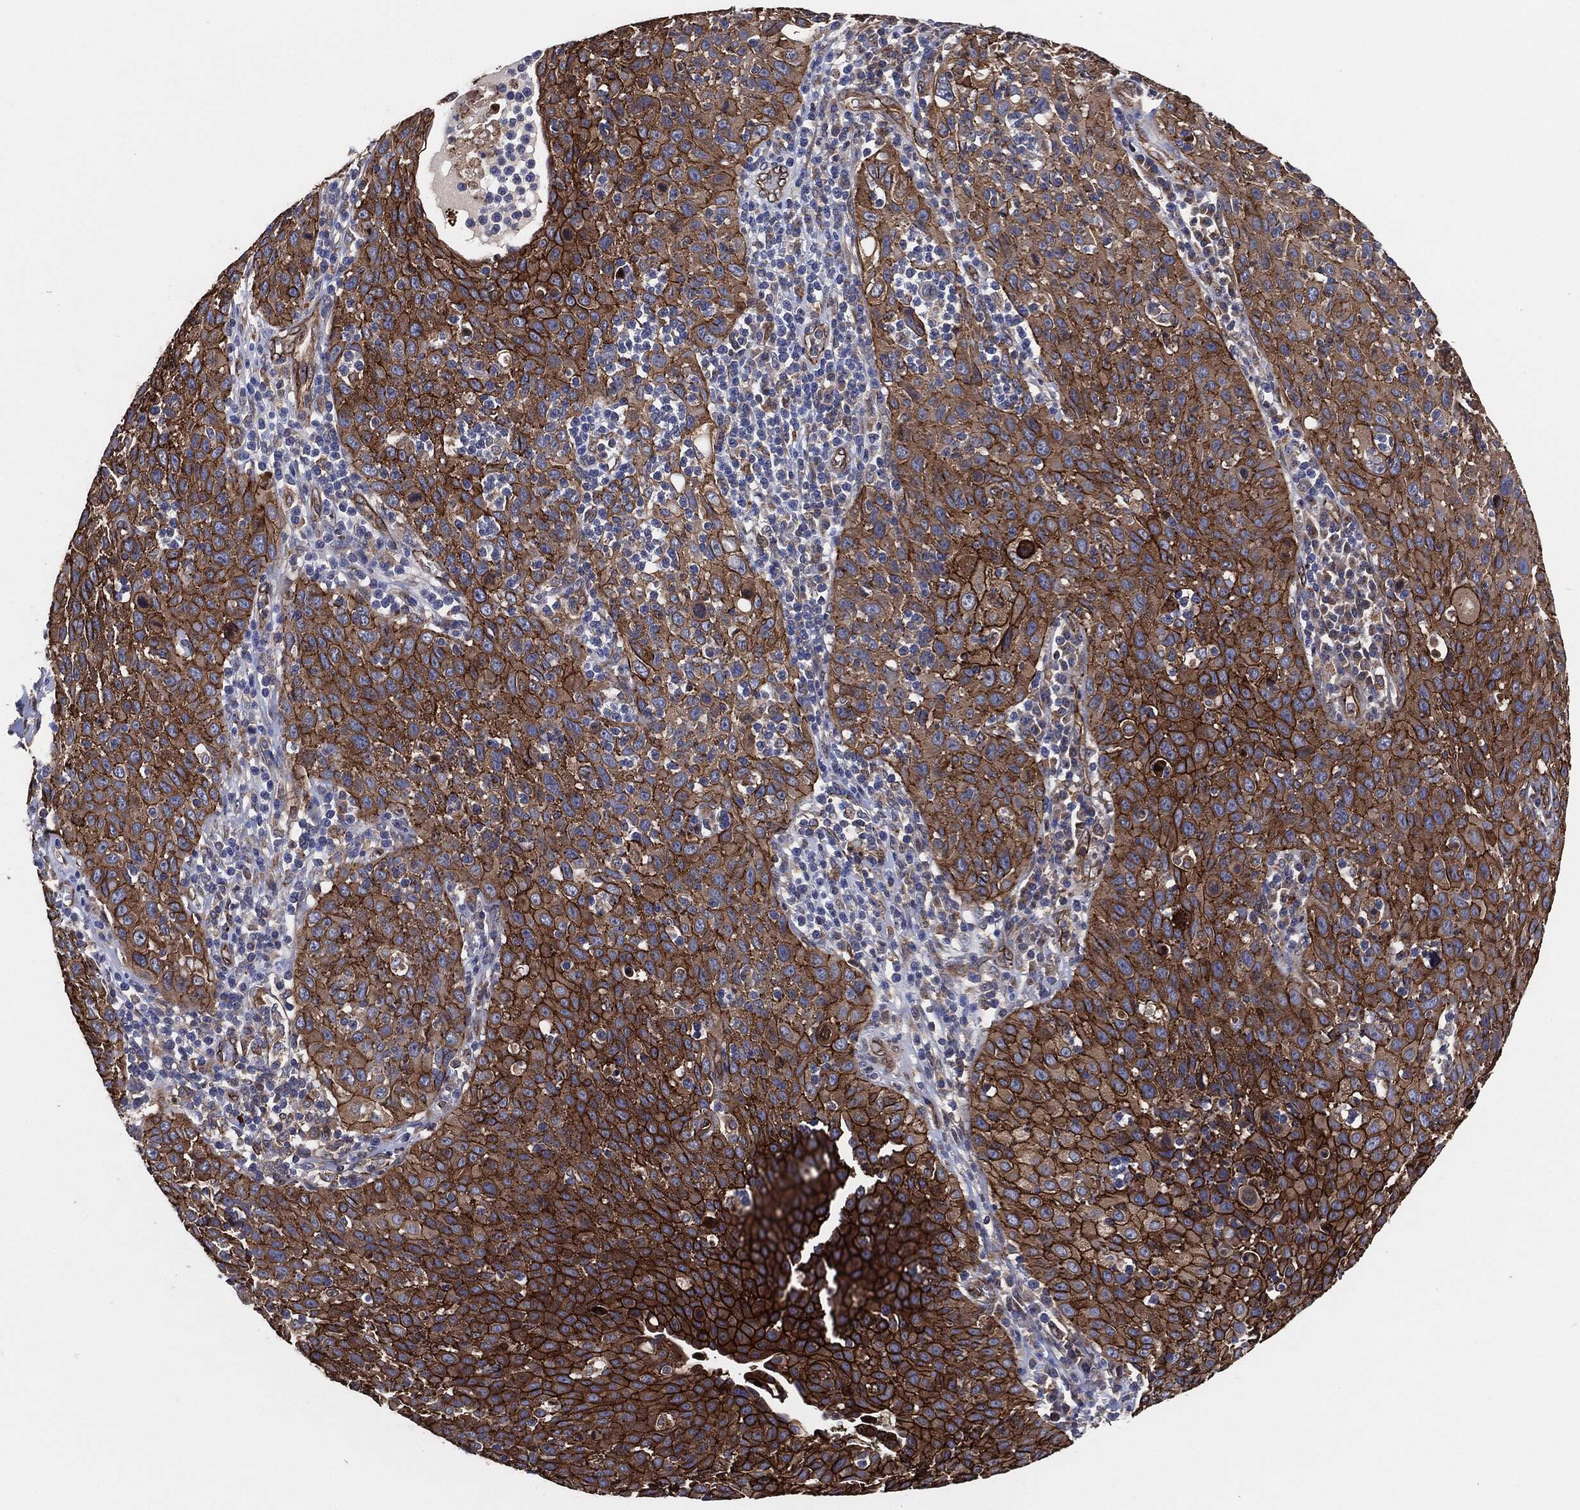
{"staining": {"intensity": "strong", "quantity": "25%-75%", "location": "cytoplasmic/membranous"}, "tissue": "cervical cancer", "cell_type": "Tumor cells", "image_type": "cancer", "snomed": [{"axis": "morphology", "description": "Squamous cell carcinoma, NOS"}, {"axis": "topography", "description": "Cervix"}], "caption": "High-magnification brightfield microscopy of cervical cancer stained with DAB (3,3'-diaminobenzidine) (brown) and counterstained with hematoxylin (blue). tumor cells exhibit strong cytoplasmic/membranous staining is identified in about25%-75% of cells.", "gene": "CTNNA1", "patient": {"sex": "female", "age": 26}}